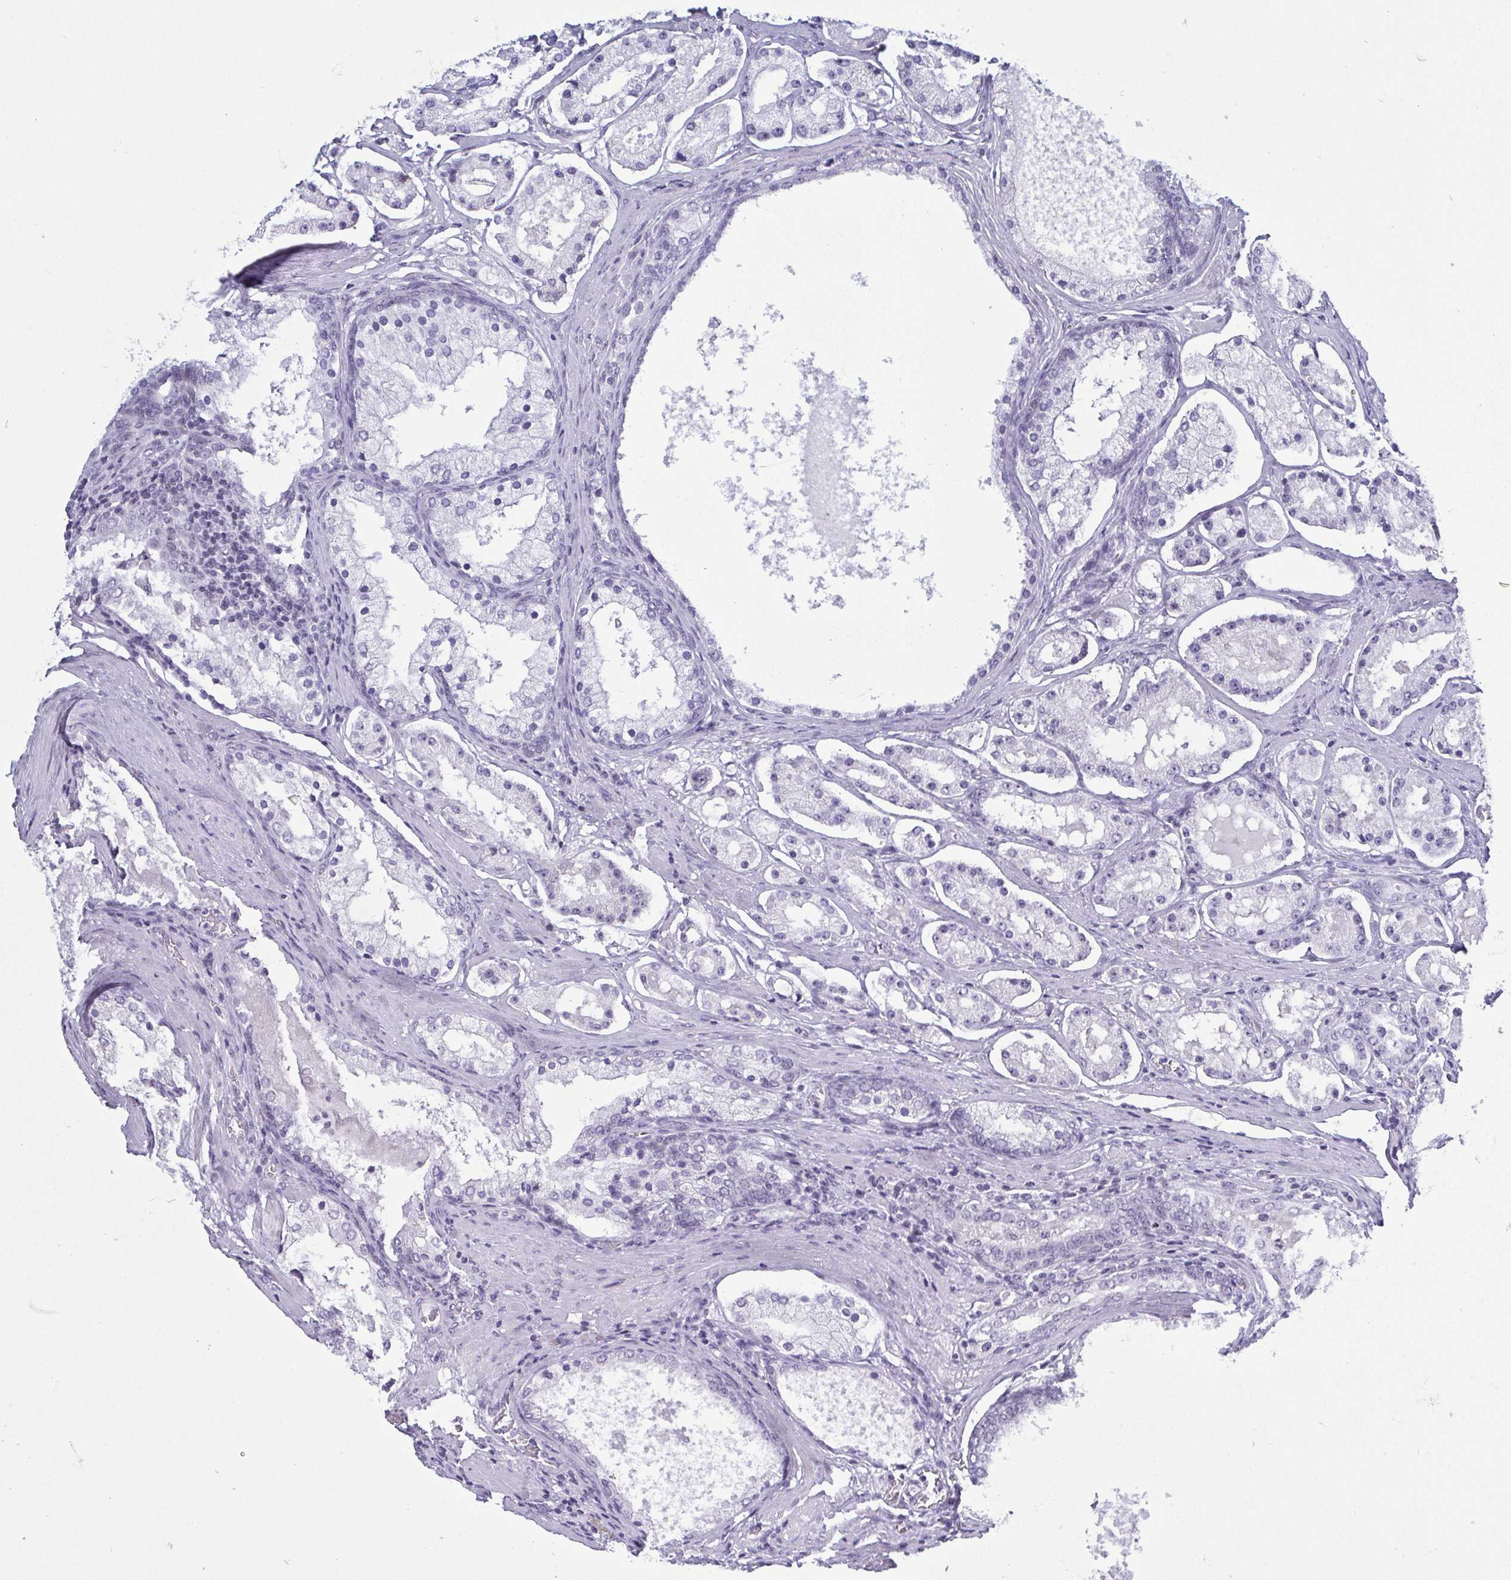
{"staining": {"intensity": "negative", "quantity": "none", "location": "none"}, "tissue": "prostate cancer", "cell_type": "Tumor cells", "image_type": "cancer", "snomed": [{"axis": "morphology", "description": "Adenocarcinoma, Low grade"}, {"axis": "topography", "description": "Prostate"}], "caption": "Adenocarcinoma (low-grade) (prostate) was stained to show a protein in brown. There is no significant staining in tumor cells.", "gene": "BZW1", "patient": {"sex": "male", "age": 57}}